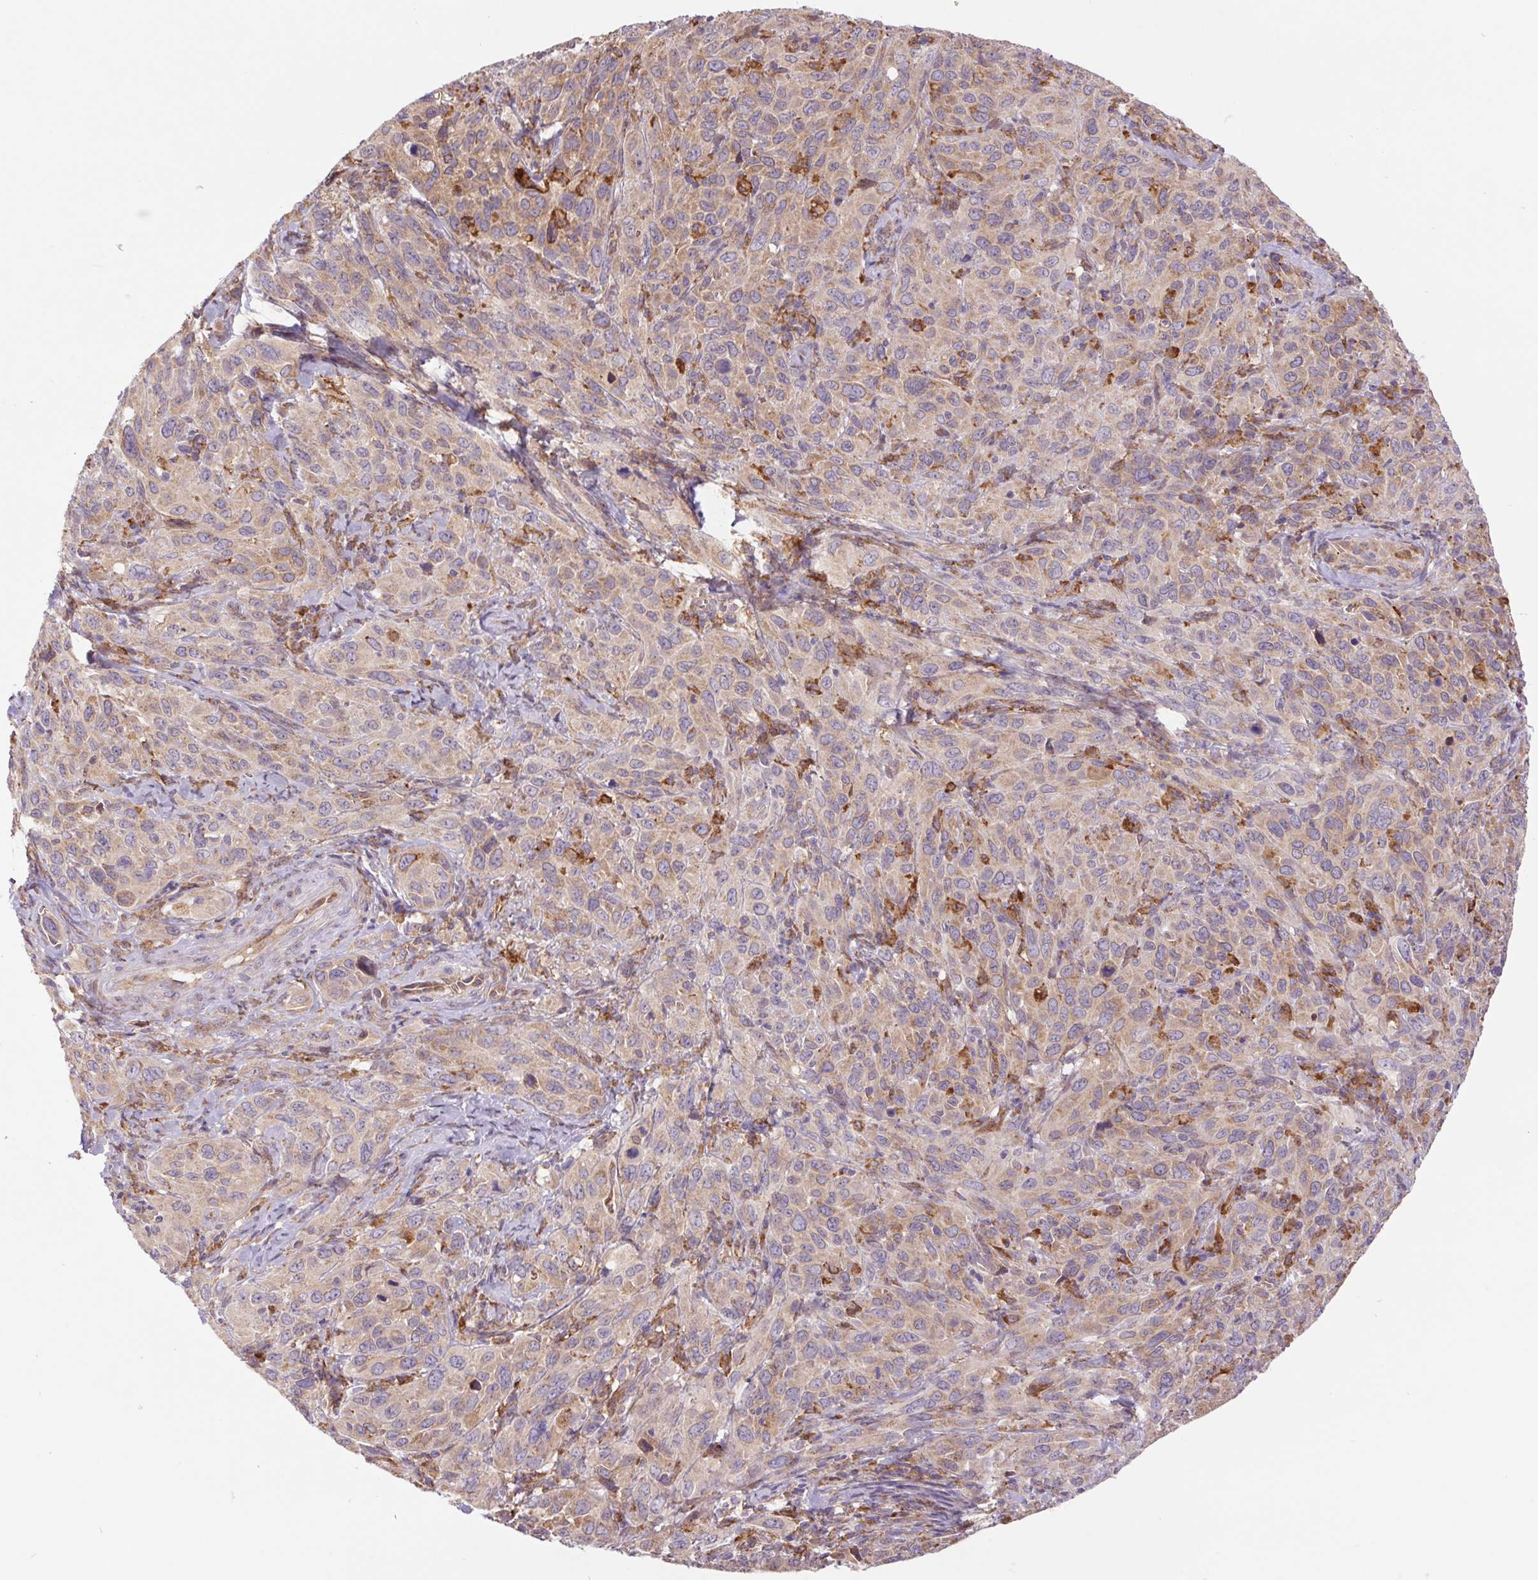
{"staining": {"intensity": "weak", "quantity": "25%-75%", "location": "cytoplasmic/membranous"}, "tissue": "cervical cancer", "cell_type": "Tumor cells", "image_type": "cancer", "snomed": [{"axis": "morphology", "description": "Normal tissue, NOS"}, {"axis": "morphology", "description": "Squamous cell carcinoma, NOS"}, {"axis": "topography", "description": "Cervix"}], "caption": "This is an image of immunohistochemistry (IHC) staining of cervical cancer, which shows weak expression in the cytoplasmic/membranous of tumor cells.", "gene": "KLHL20", "patient": {"sex": "female", "age": 51}}